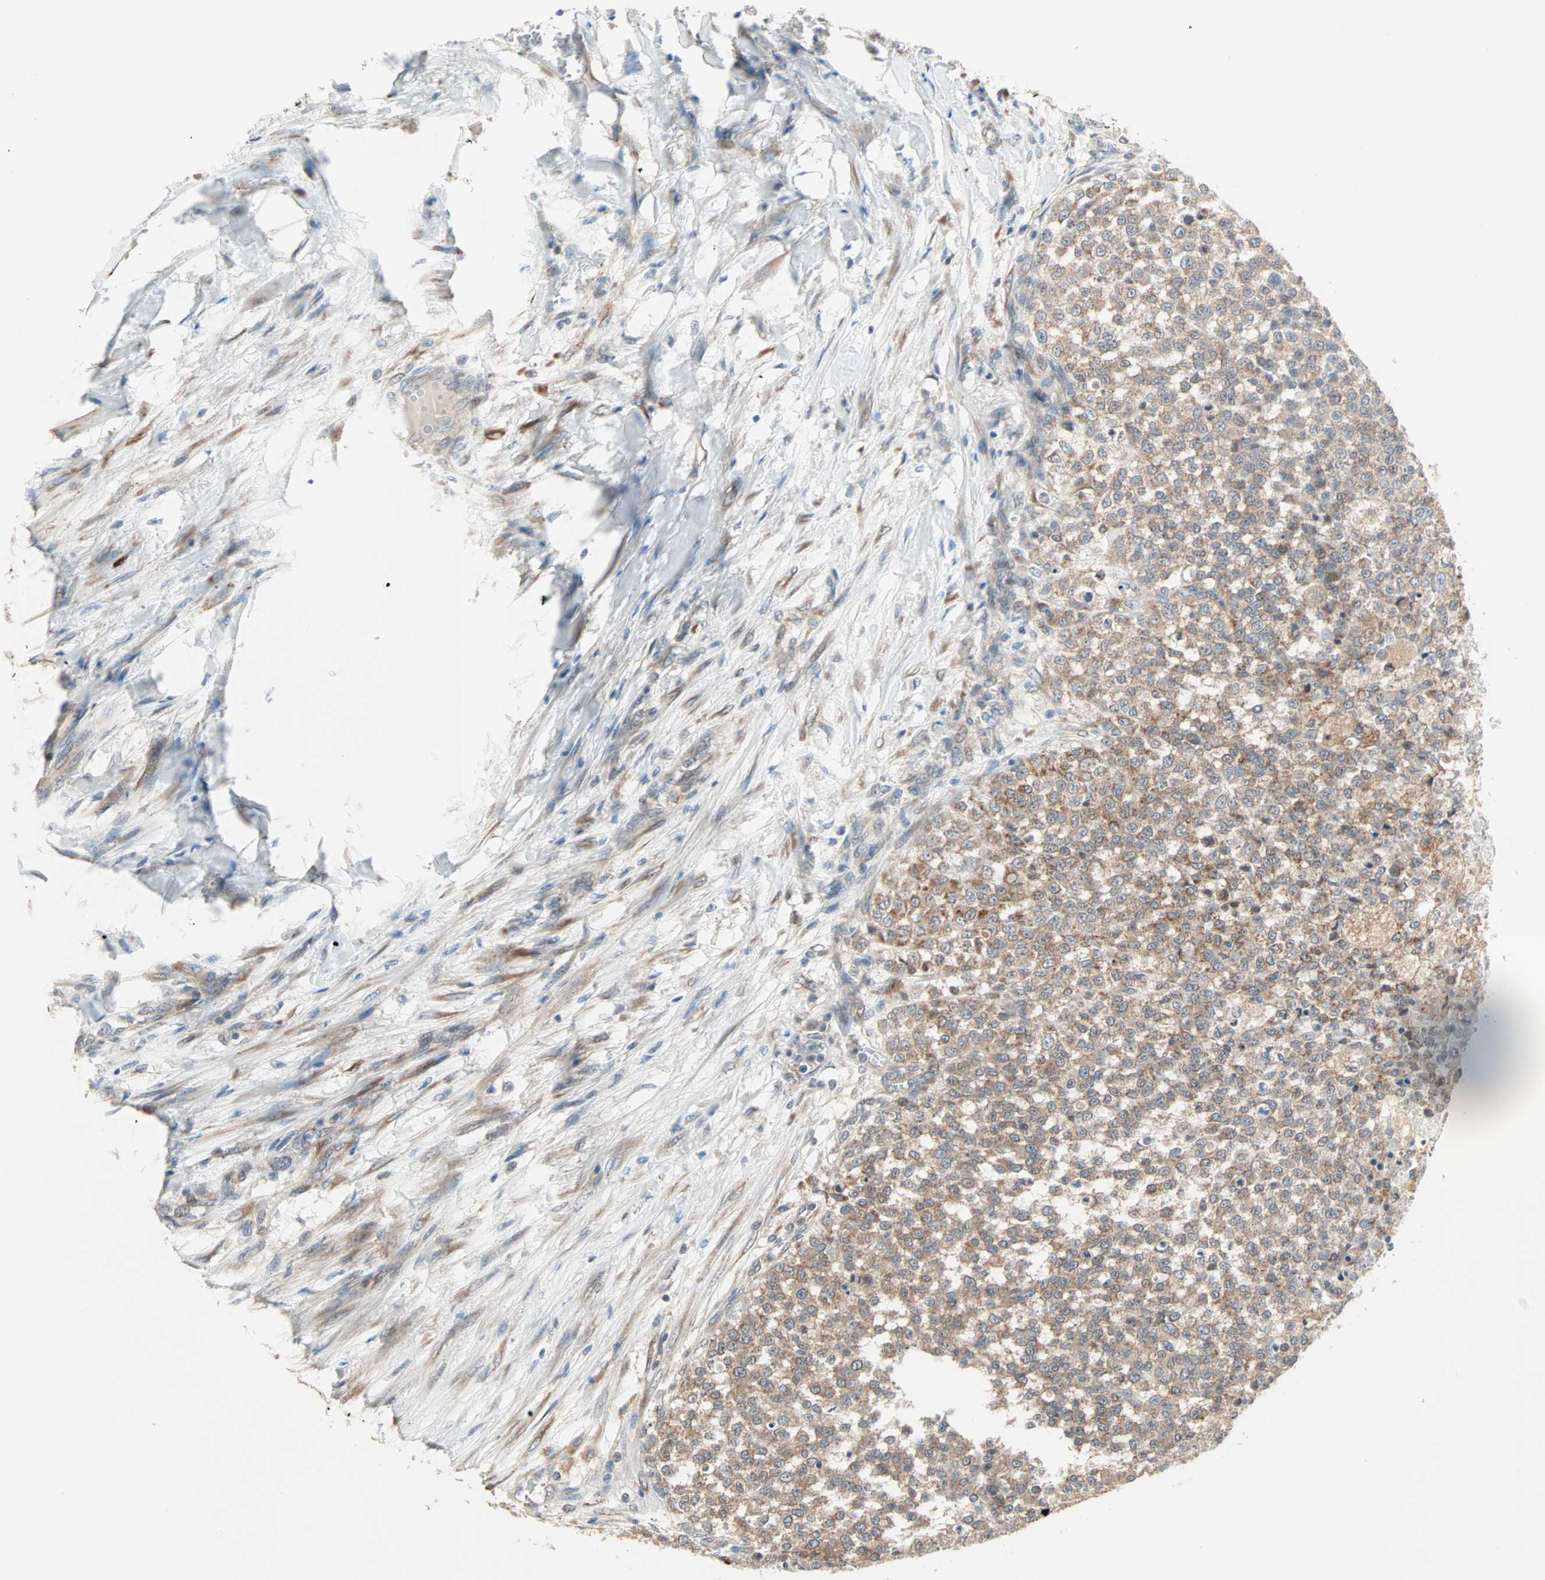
{"staining": {"intensity": "moderate", "quantity": ">75%", "location": "cytoplasmic/membranous"}, "tissue": "testis cancer", "cell_type": "Tumor cells", "image_type": "cancer", "snomed": [{"axis": "morphology", "description": "Seminoma, NOS"}, {"axis": "topography", "description": "Testis"}], "caption": "Moderate cytoplasmic/membranous protein staining is present in about >75% of tumor cells in seminoma (testis).", "gene": "SAR1A", "patient": {"sex": "male", "age": 59}}